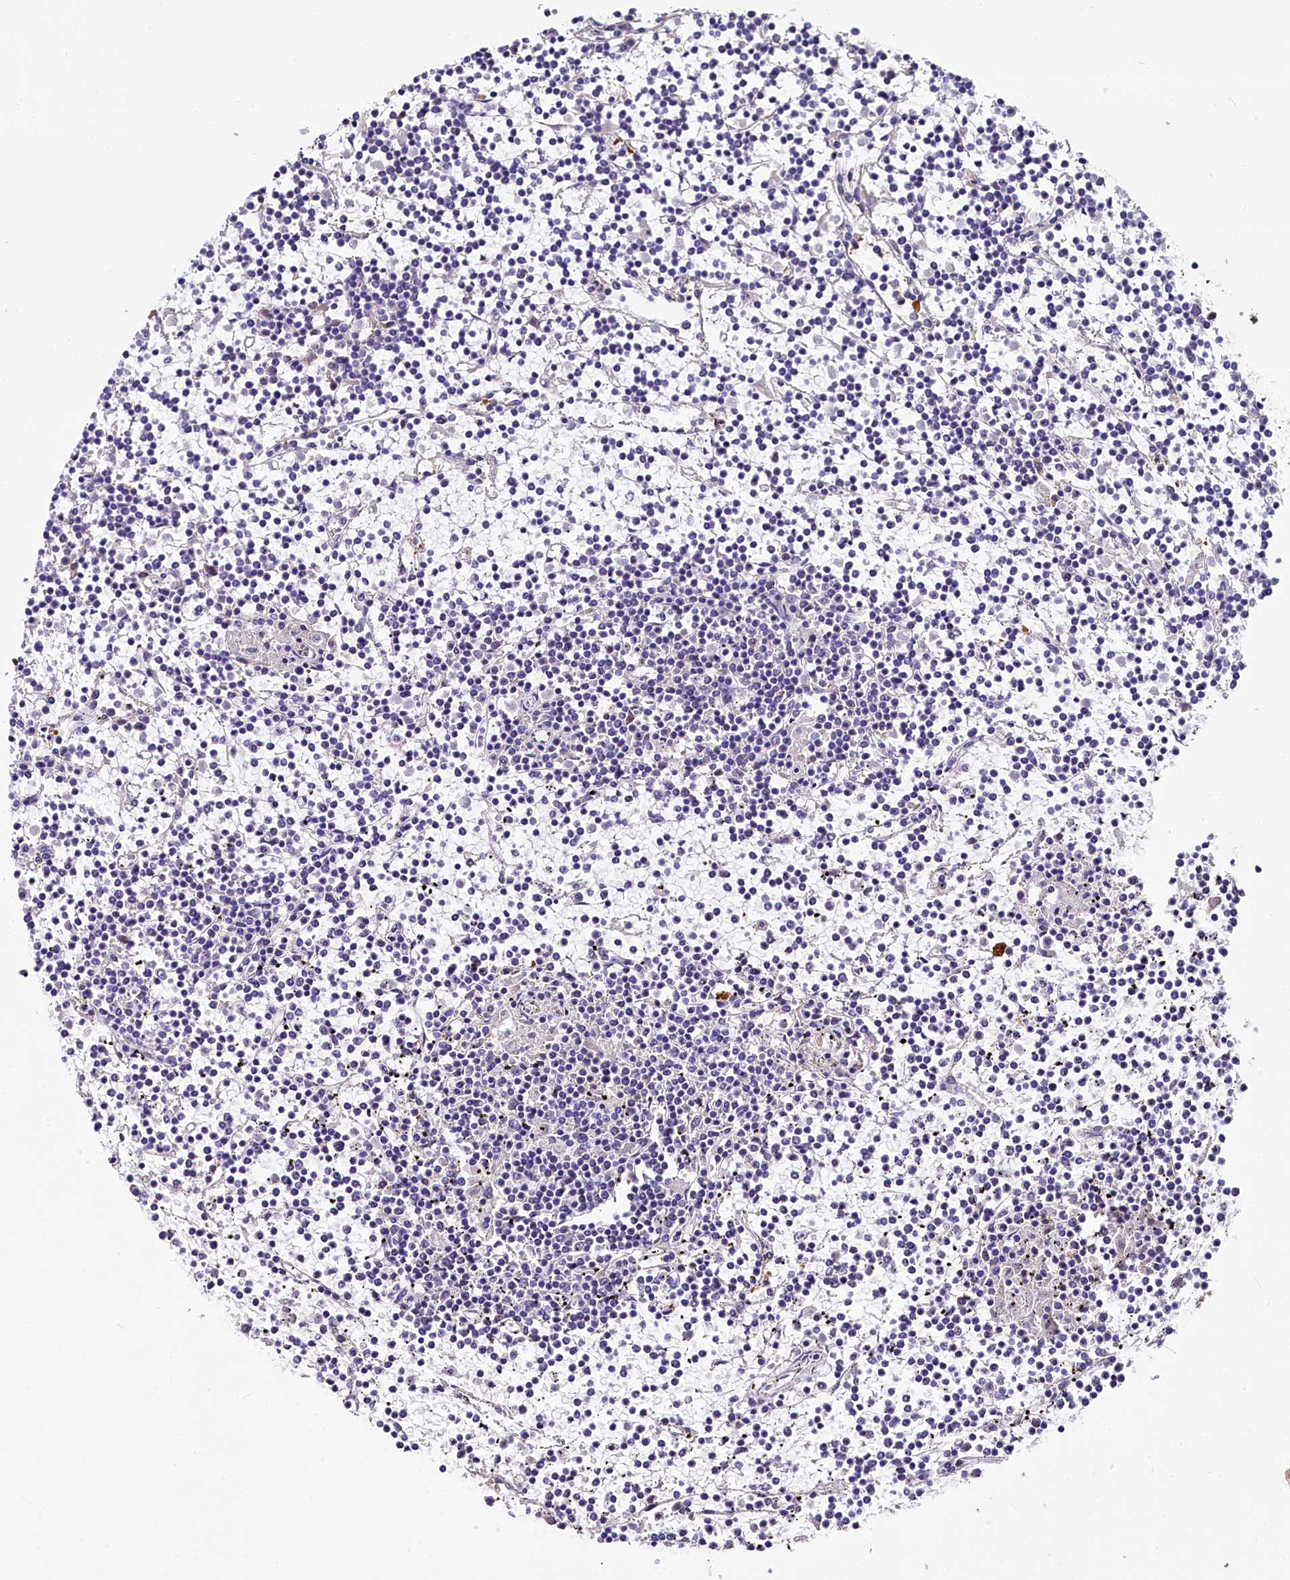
{"staining": {"intensity": "negative", "quantity": "none", "location": "none"}, "tissue": "lymphoma", "cell_type": "Tumor cells", "image_type": "cancer", "snomed": [{"axis": "morphology", "description": "Malignant lymphoma, non-Hodgkin's type, Low grade"}, {"axis": "topography", "description": "Spleen"}], "caption": "Tumor cells show no significant positivity in malignant lymphoma, non-Hodgkin's type (low-grade).", "gene": "QARS1", "patient": {"sex": "female", "age": 19}}